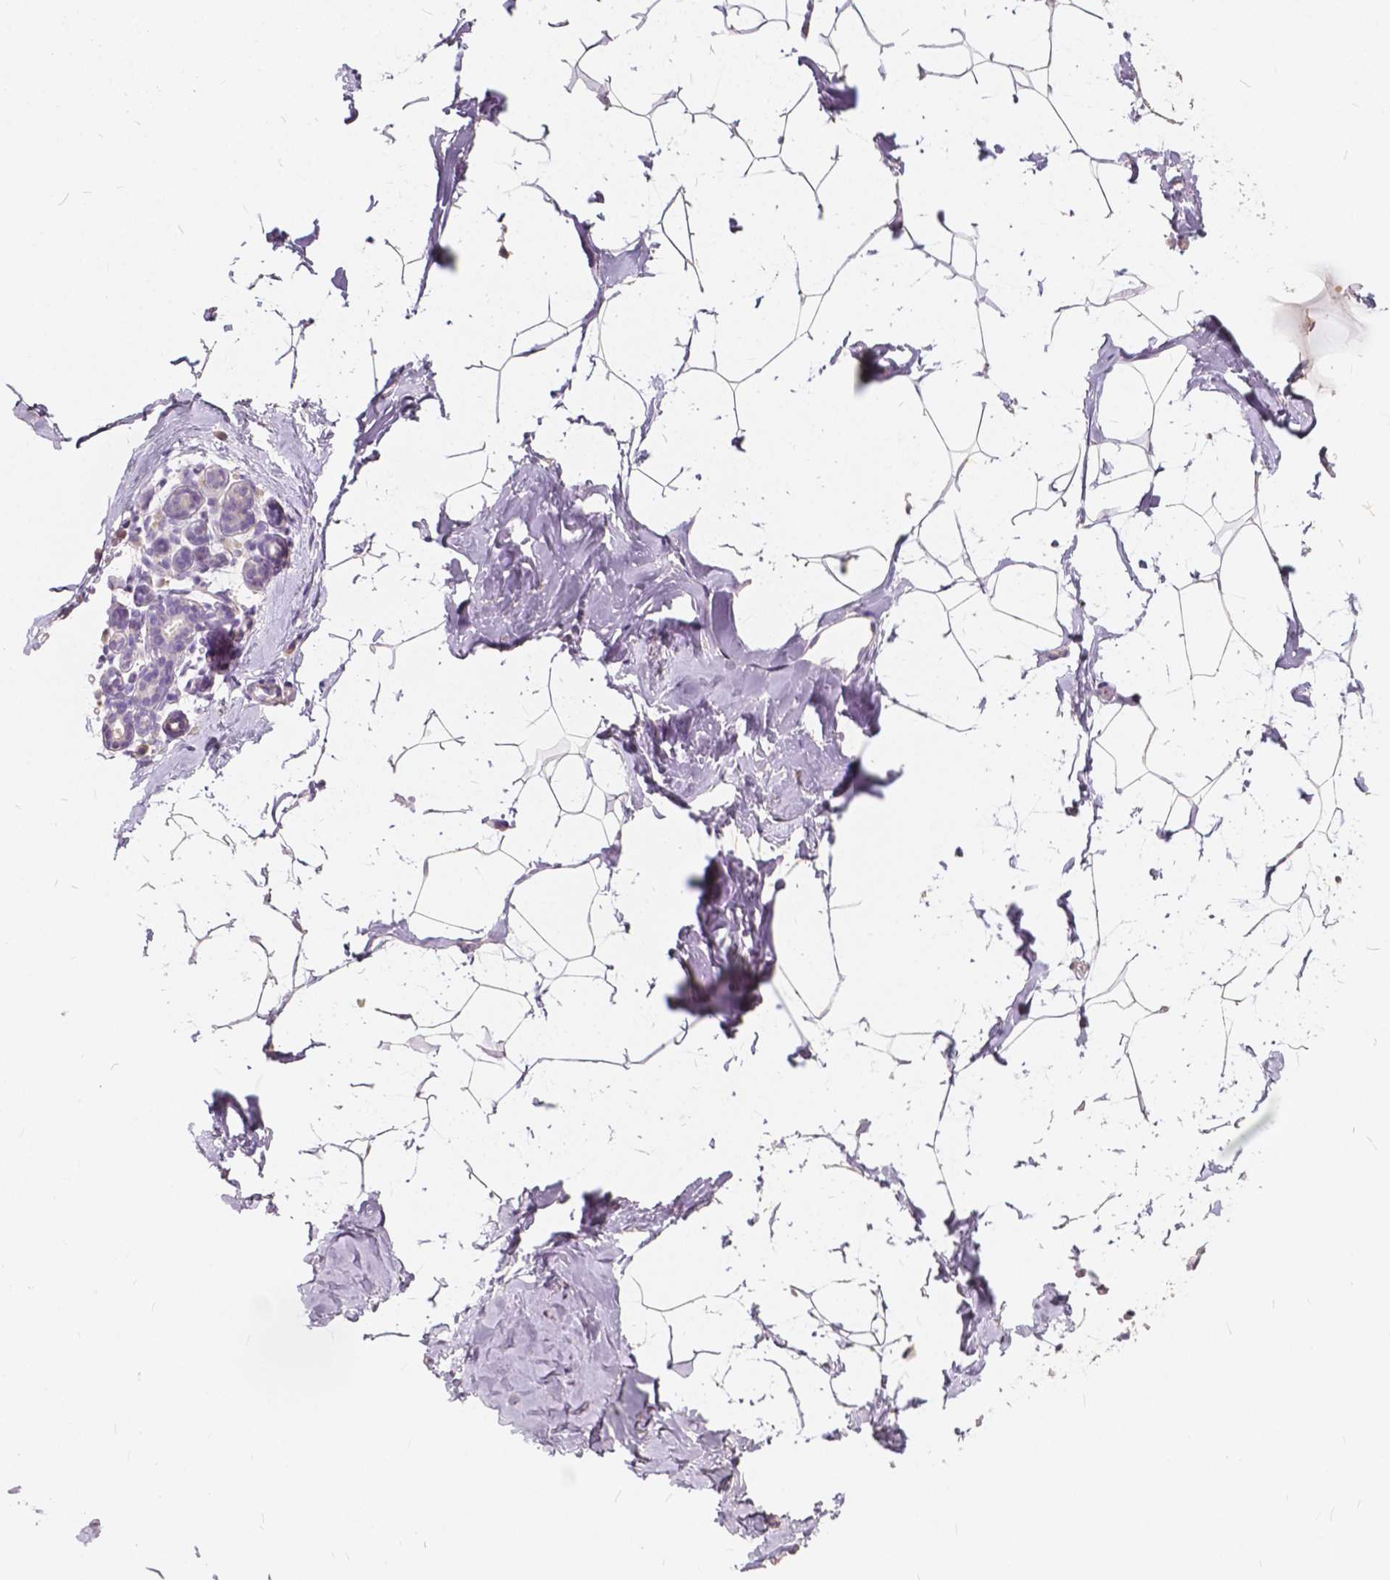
{"staining": {"intensity": "negative", "quantity": "none", "location": "none"}, "tissue": "breast", "cell_type": "Adipocytes", "image_type": "normal", "snomed": [{"axis": "morphology", "description": "Normal tissue, NOS"}, {"axis": "topography", "description": "Breast"}], "caption": "High magnification brightfield microscopy of benign breast stained with DAB (brown) and counterstained with hematoxylin (blue): adipocytes show no significant staining.", "gene": "SLC7A8", "patient": {"sex": "female", "age": 32}}